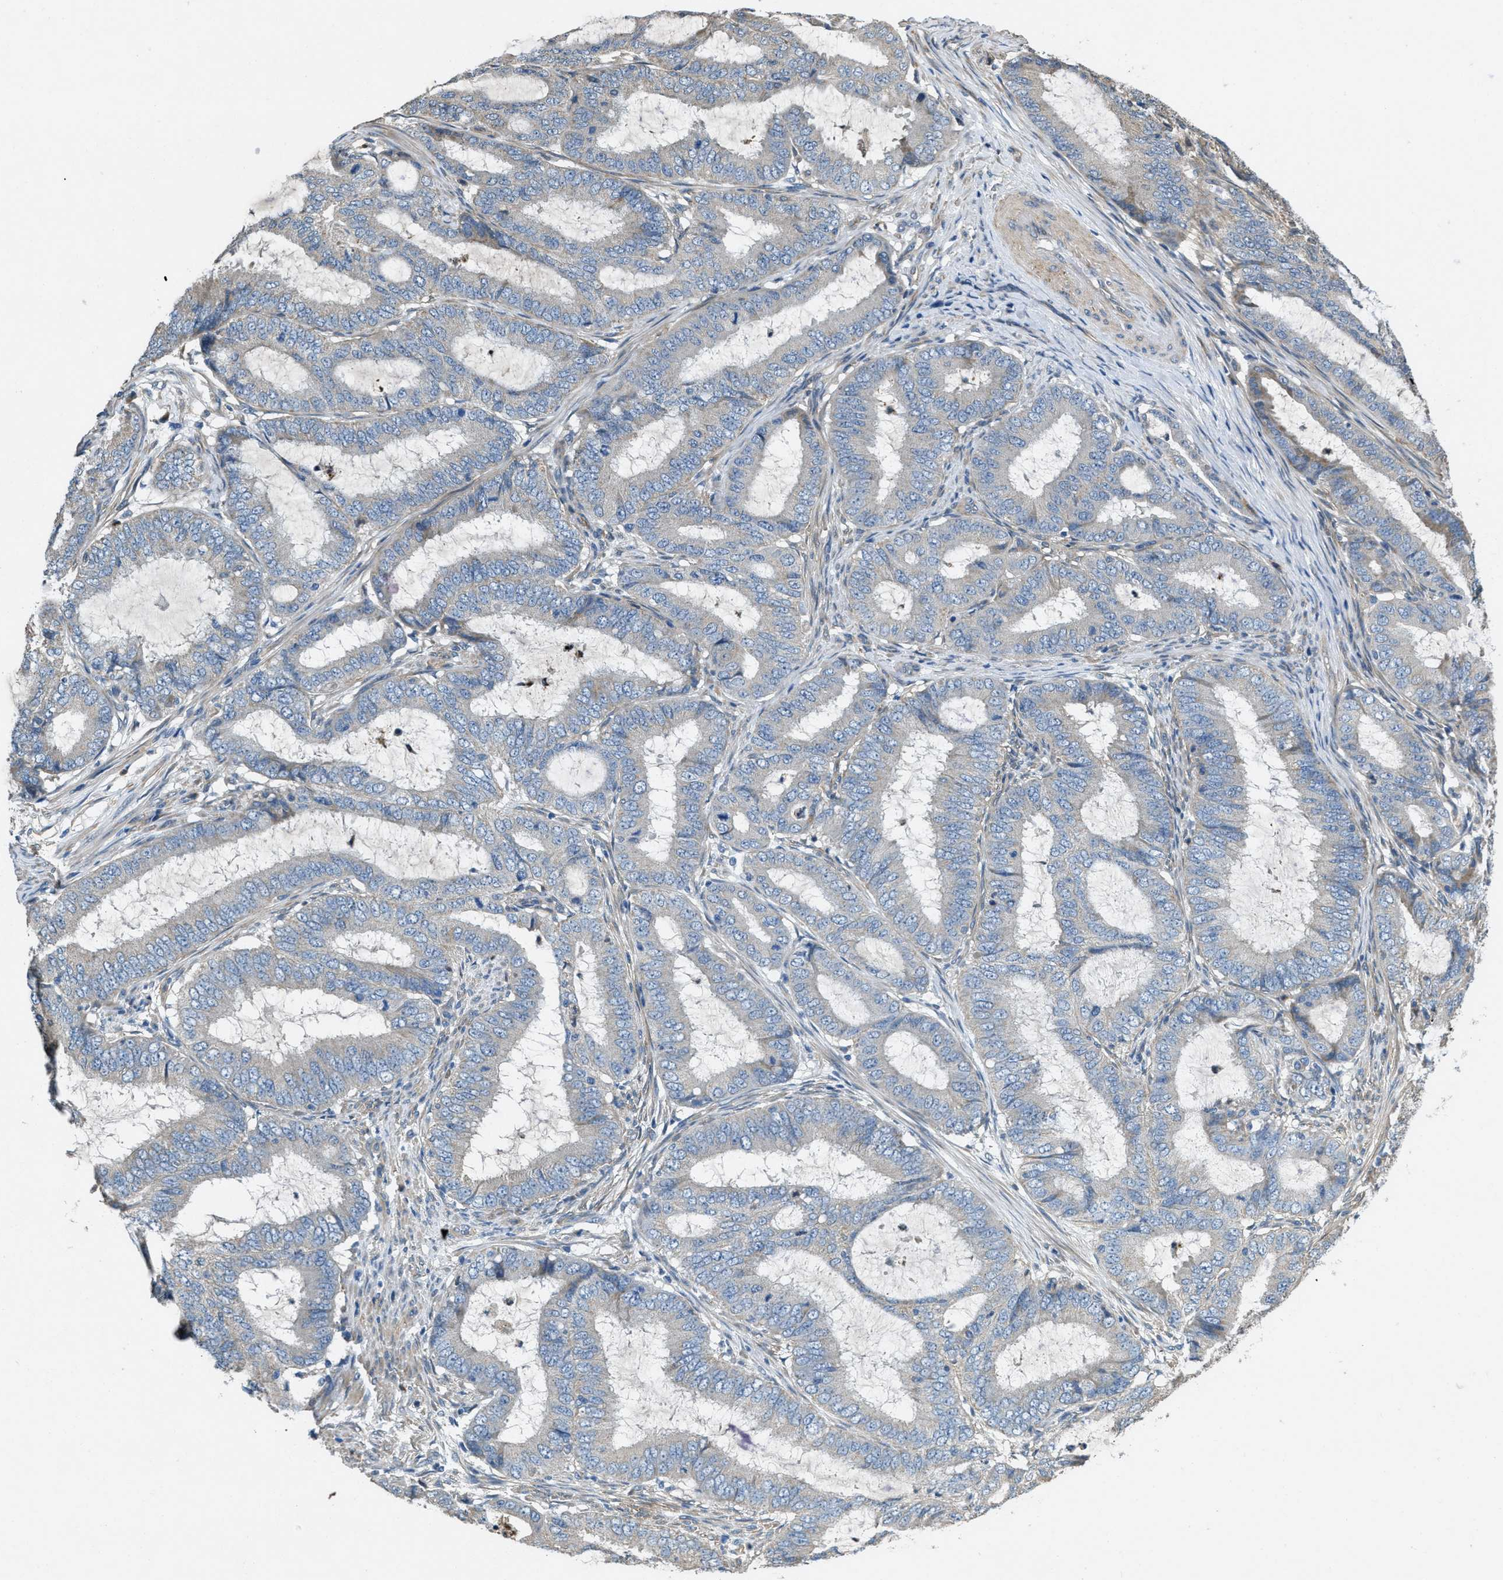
{"staining": {"intensity": "negative", "quantity": "none", "location": "none"}, "tissue": "endometrial cancer", "cell_type": "Tumor cells", "image_type": "cancer", "snomed": [{"axis": "morphology", "description": "Adenocarcinoma, NOS"}, {"axis": "topography", "description": "Endometrium"}], "caption": "Tumor cells show no significant protein staining in endometrial cancer (adenocarcinoma).", "gene": "TOMM70", "patient": {"sex": "female", "age": 70}}